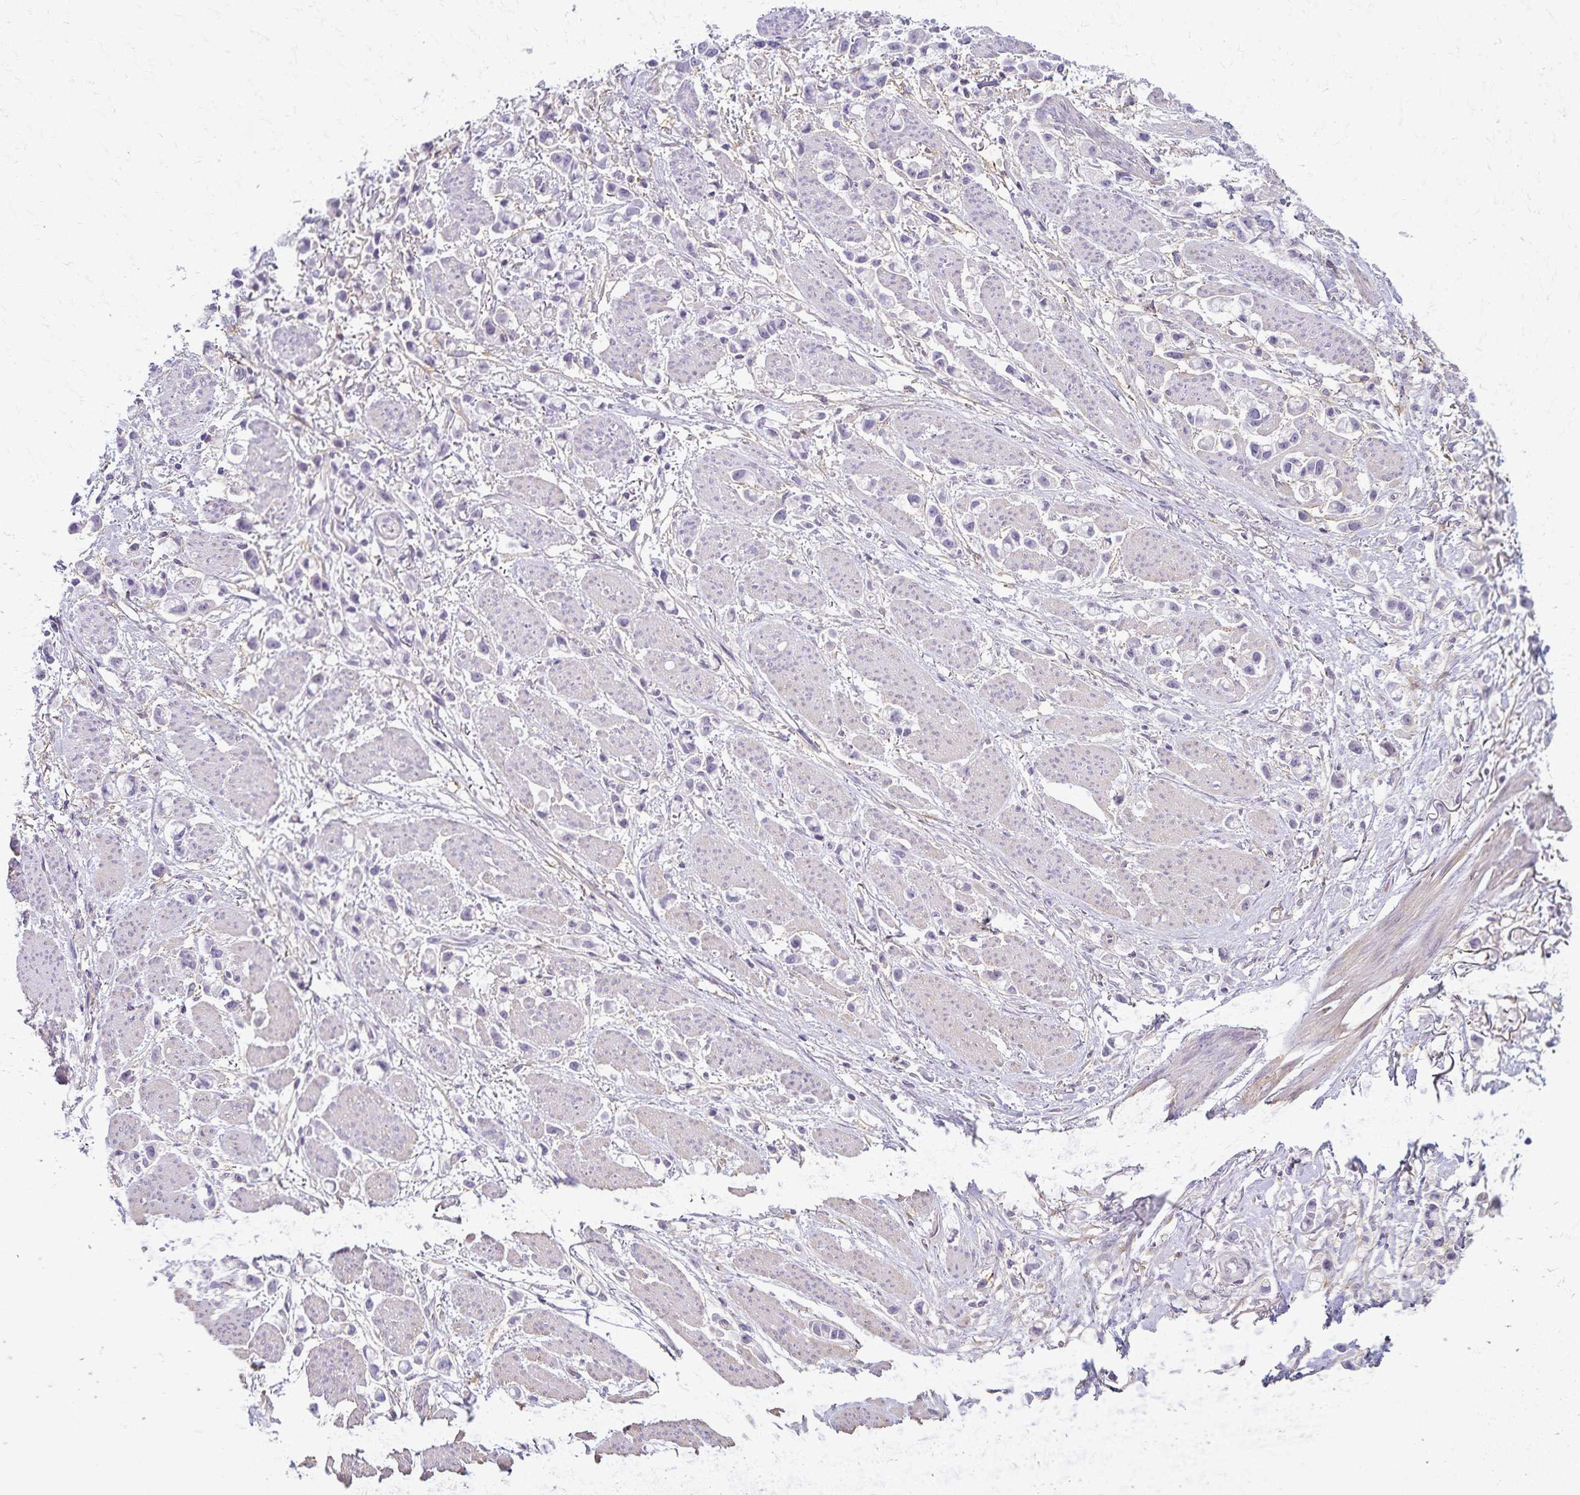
{"staining": {"intensity": "negative", "quantity": "none", "location": "none"}, "tissue": "stomach cancer", "cell_type": "Tumor cells", "image_type": "cancer", "snomed": [{"axis": "morphology", "description": "Adenocarcinoma, NOS"}, {"axis": "topography", "description": "Stomach"}], "caption": "Adenocarcinoma (stomach) stained for a protein using immunohistochemistry (IHC) reveals no expression tumor cells.", "gene": "KISS1", "patient": {"sex": "female", "age": 81}}